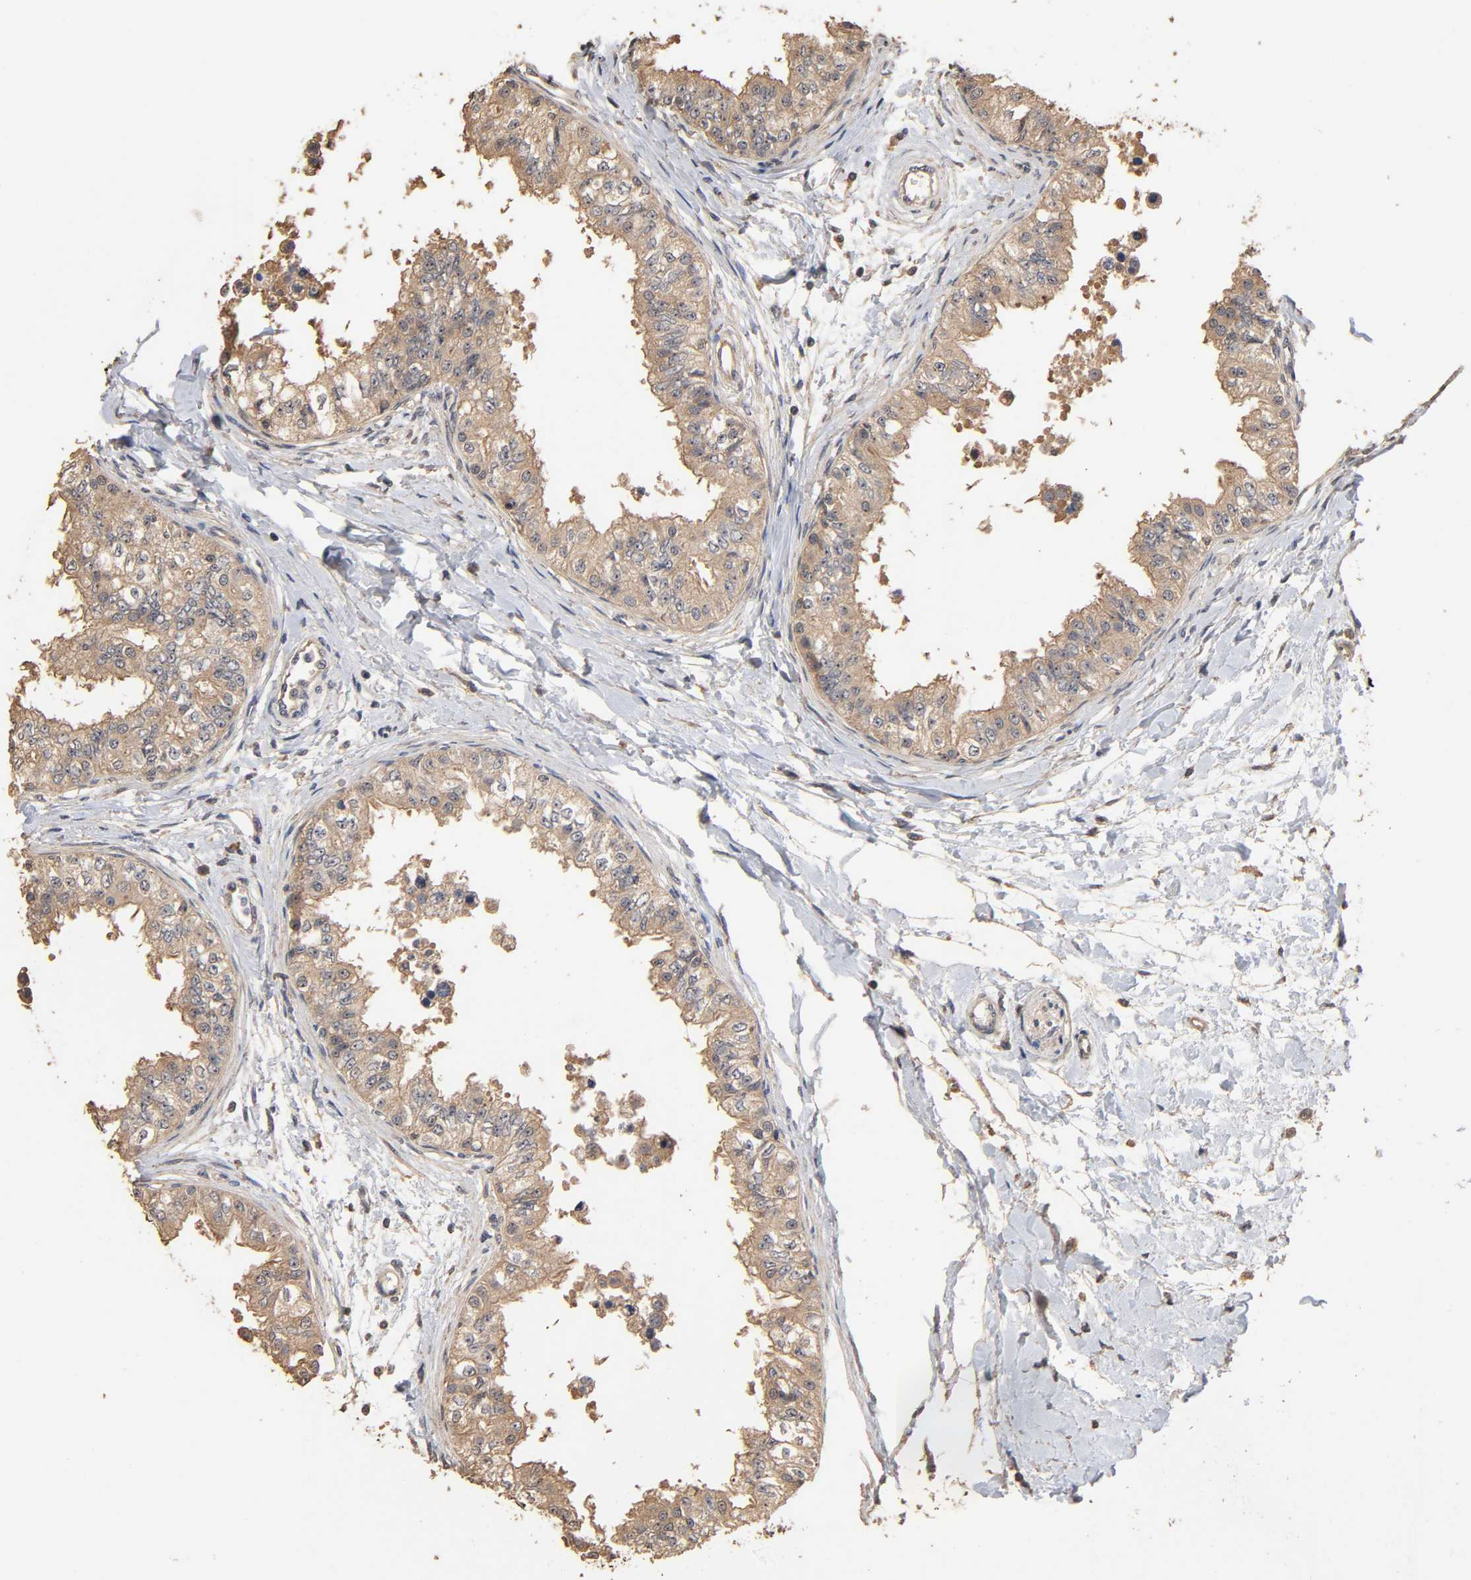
{"staining": {"intensity": "weak", "quantity": ">75%", "location": "cytoplasmic/membranous"}, "tissue": "epididymis", "cell_type": "Glandular cells", "image_type": "normal", "snomed": [{"axis": "morphology", "description": "Normal tissue, NOS"}, {"axis": "morphology", "description": "Adenocarcinoma, metastatic, NOS"}, {"axis": "topography", "description": "Testis"}, {"axis": "topography", "description": "Epididymis"}], "caption": "Weak cytoplasmic/membranous positivity is identified in approximately >75% of glandular cells in benign epididymis. (brown staining indicates protein expression, while blue staining denotes nuclei).", "gene": "ARHGEF7", "patient": {"sex": "male", "age": 26}}